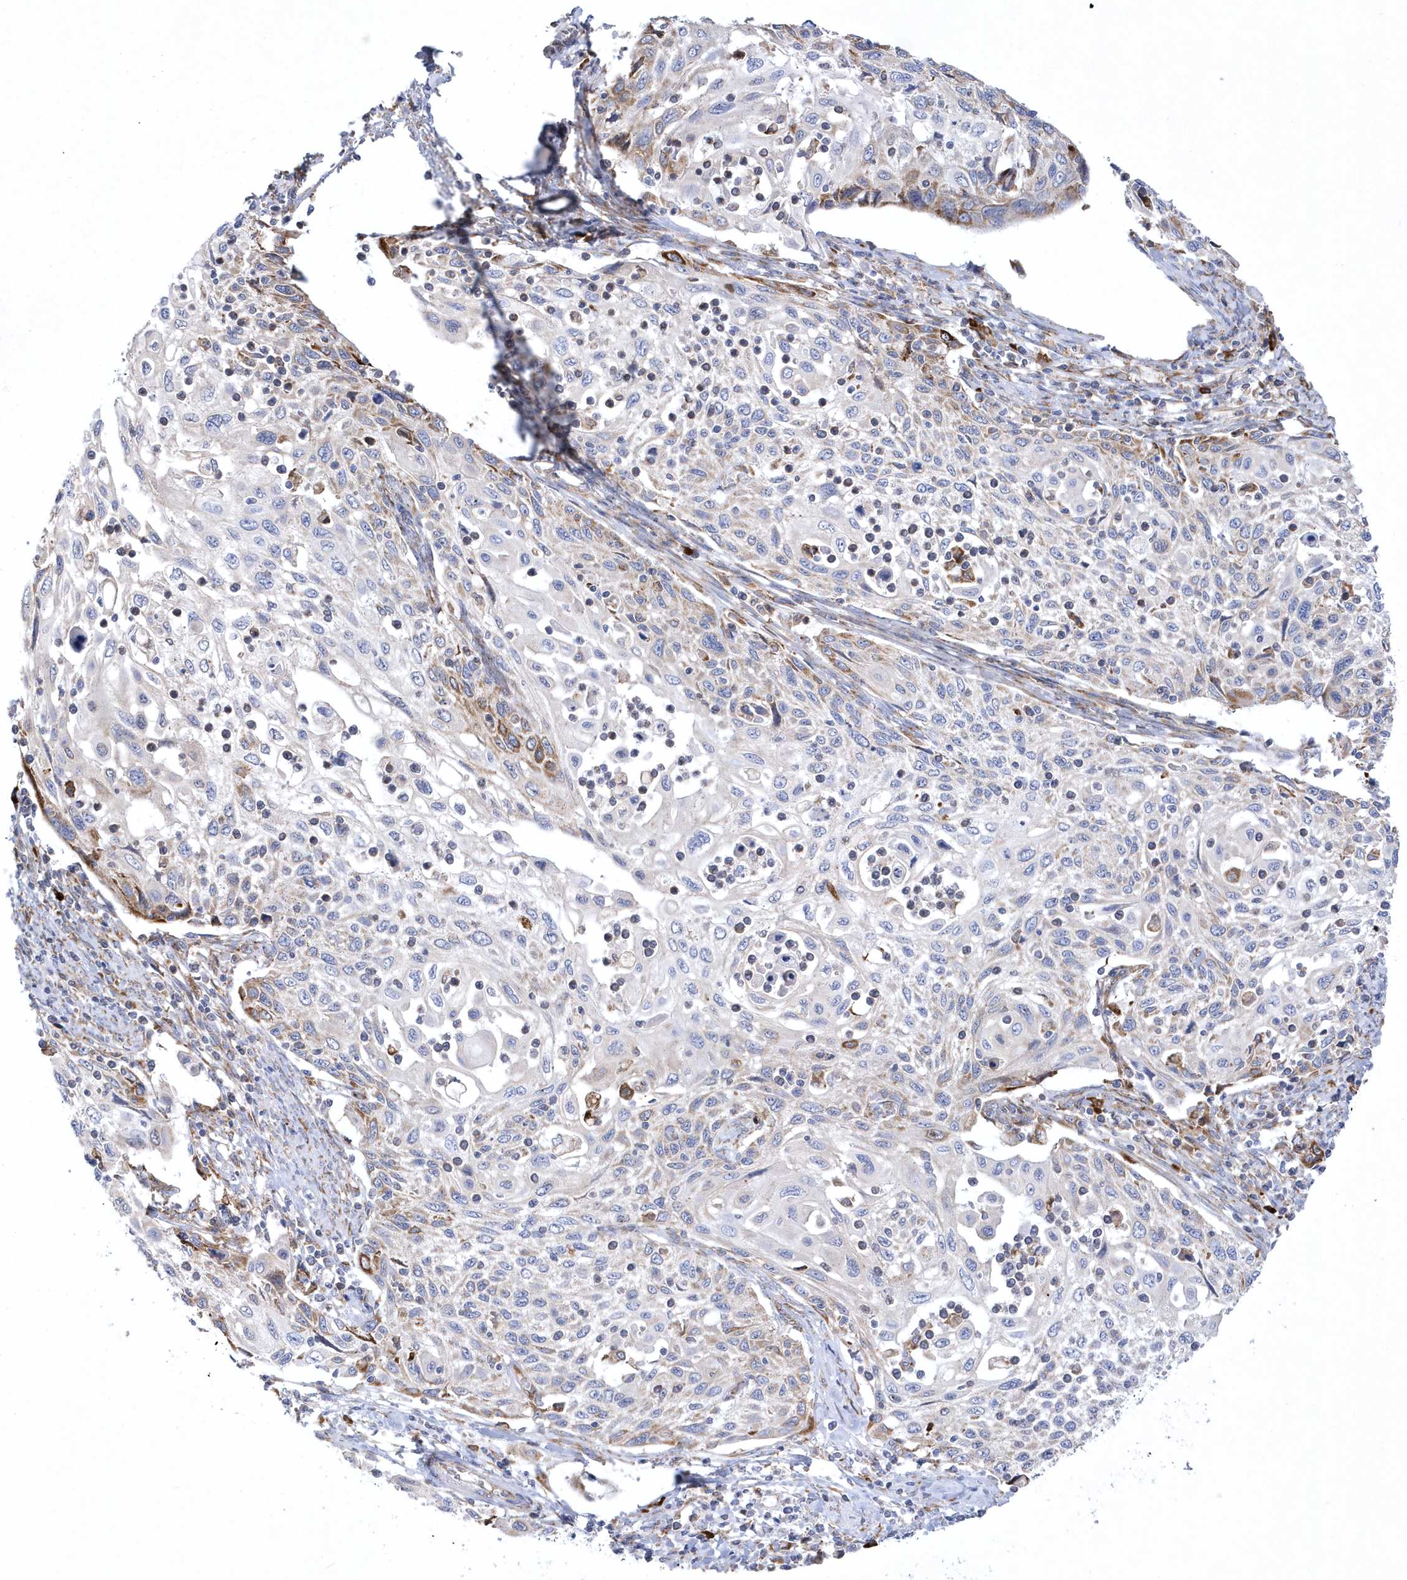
{"staining": {"intensity": "moderate", "quantity": "<25%", "location": "cytoplasmic/membranous"}, "tissue": "cervical cancer", "cell_type": "Tumor cells", "image_type": "cancer", "snomed": [{"axis": "morphology", "description": "Squamous cell carcinoma, NOS"}, {"axis": "topography", "description": "Cervix"}], "caption": "A low amount of moderate cytoplasmic/membranous positivity is present in approximately <25% of tumor cells in cervical squamous cell carcinoma tissue. The protein of interest is stained brown, and the nuclei are stained in blue (DAB IHC with brightfield microscopy, high magnification).", "gene": "MED31", "patient": {"sex": "female", "age": 70}}